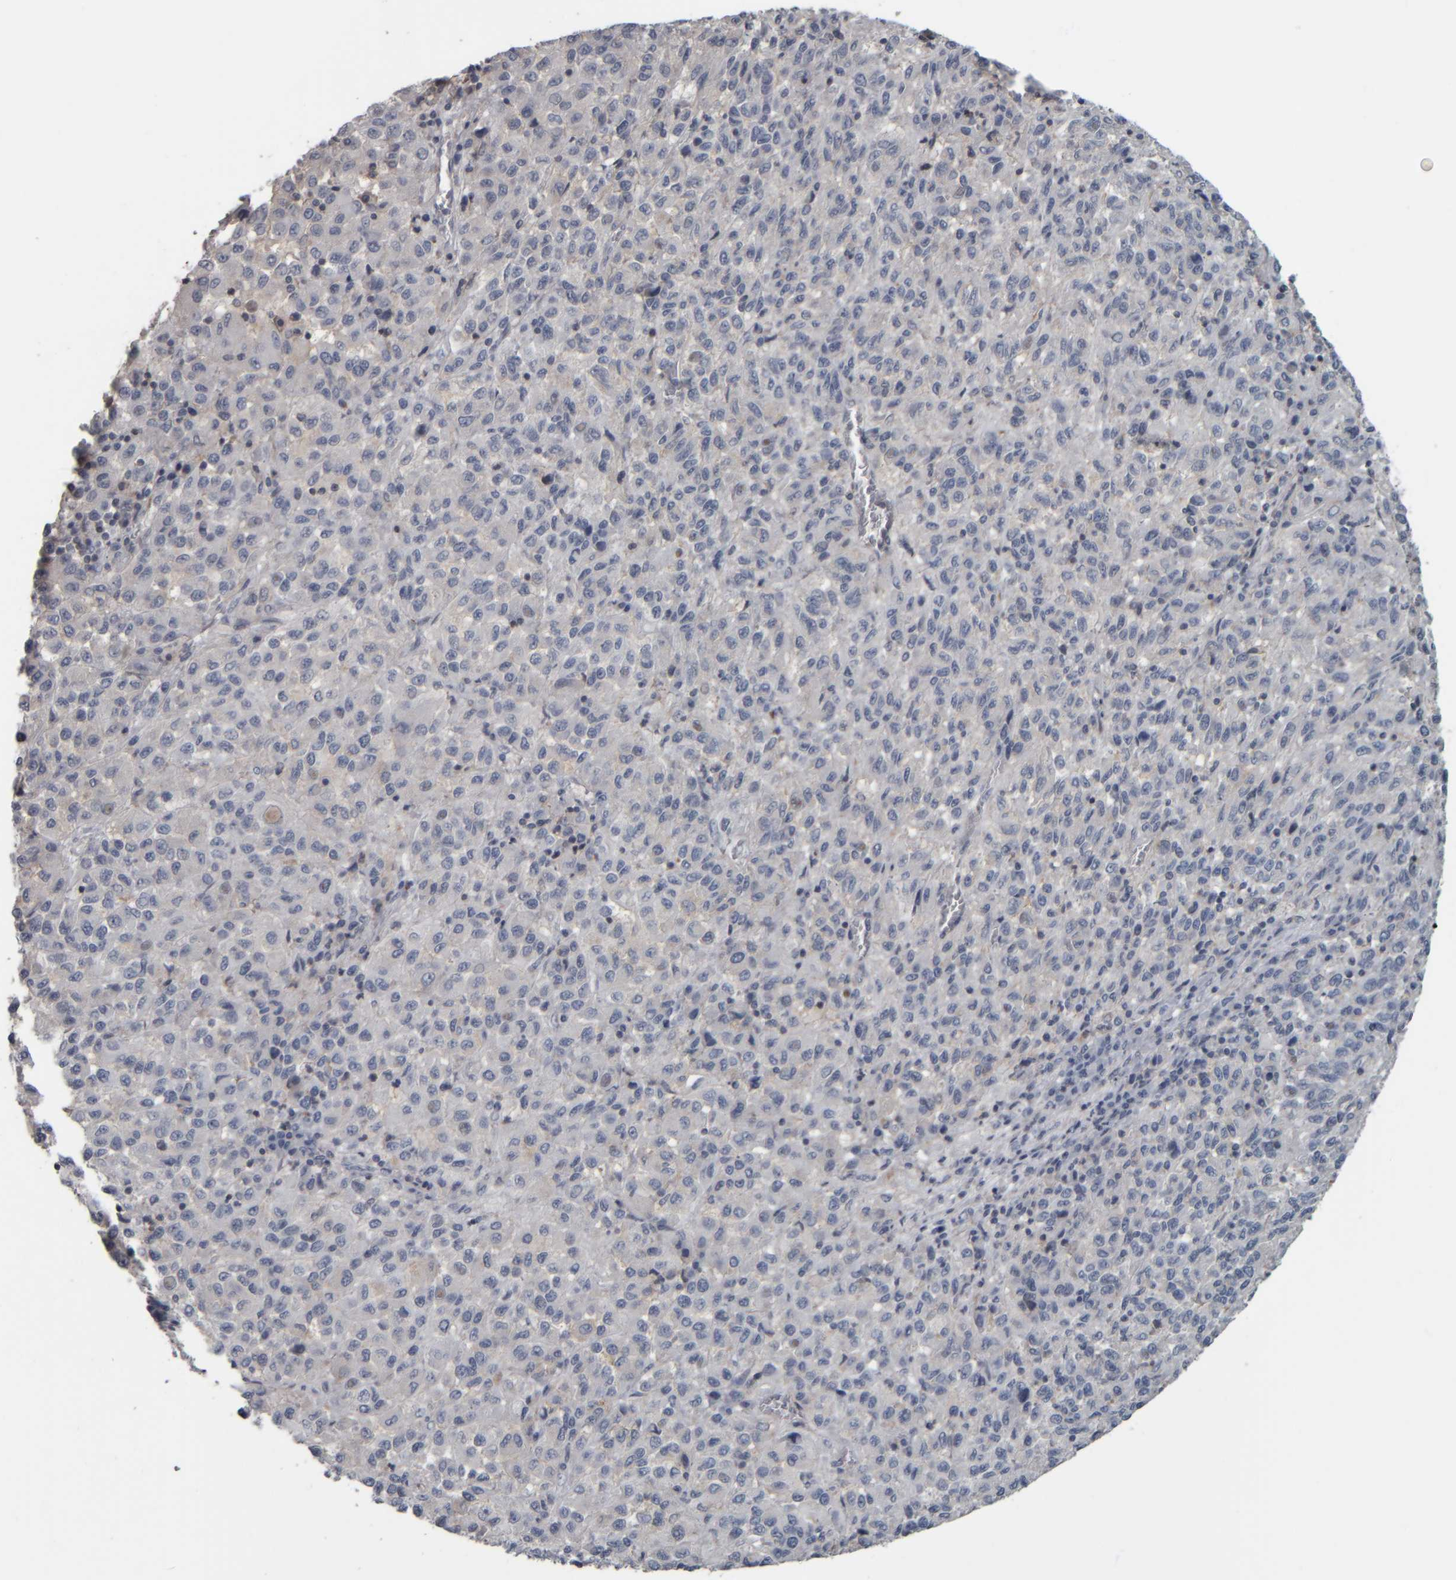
{"staining": {"intensity": "negative", "quantity": "none", "location": "none"}, "tissue": "skin cancer", "cell_type": "Tumor cells", "image_type": "cancer", "snomed": [{"axis": "morphology", "description": "Squamous cell carcinoma, NOS"}, {"axis": "topography", "description": "Skin"}], "caption": "The immunohistochemistry (IHC) micrograph has no significant expression in tumor cells of skin cancer (squamous cell carcinoma) tissue.", "gene": "CAVIN4", "patient": {"sex": "female", "age": 73}}